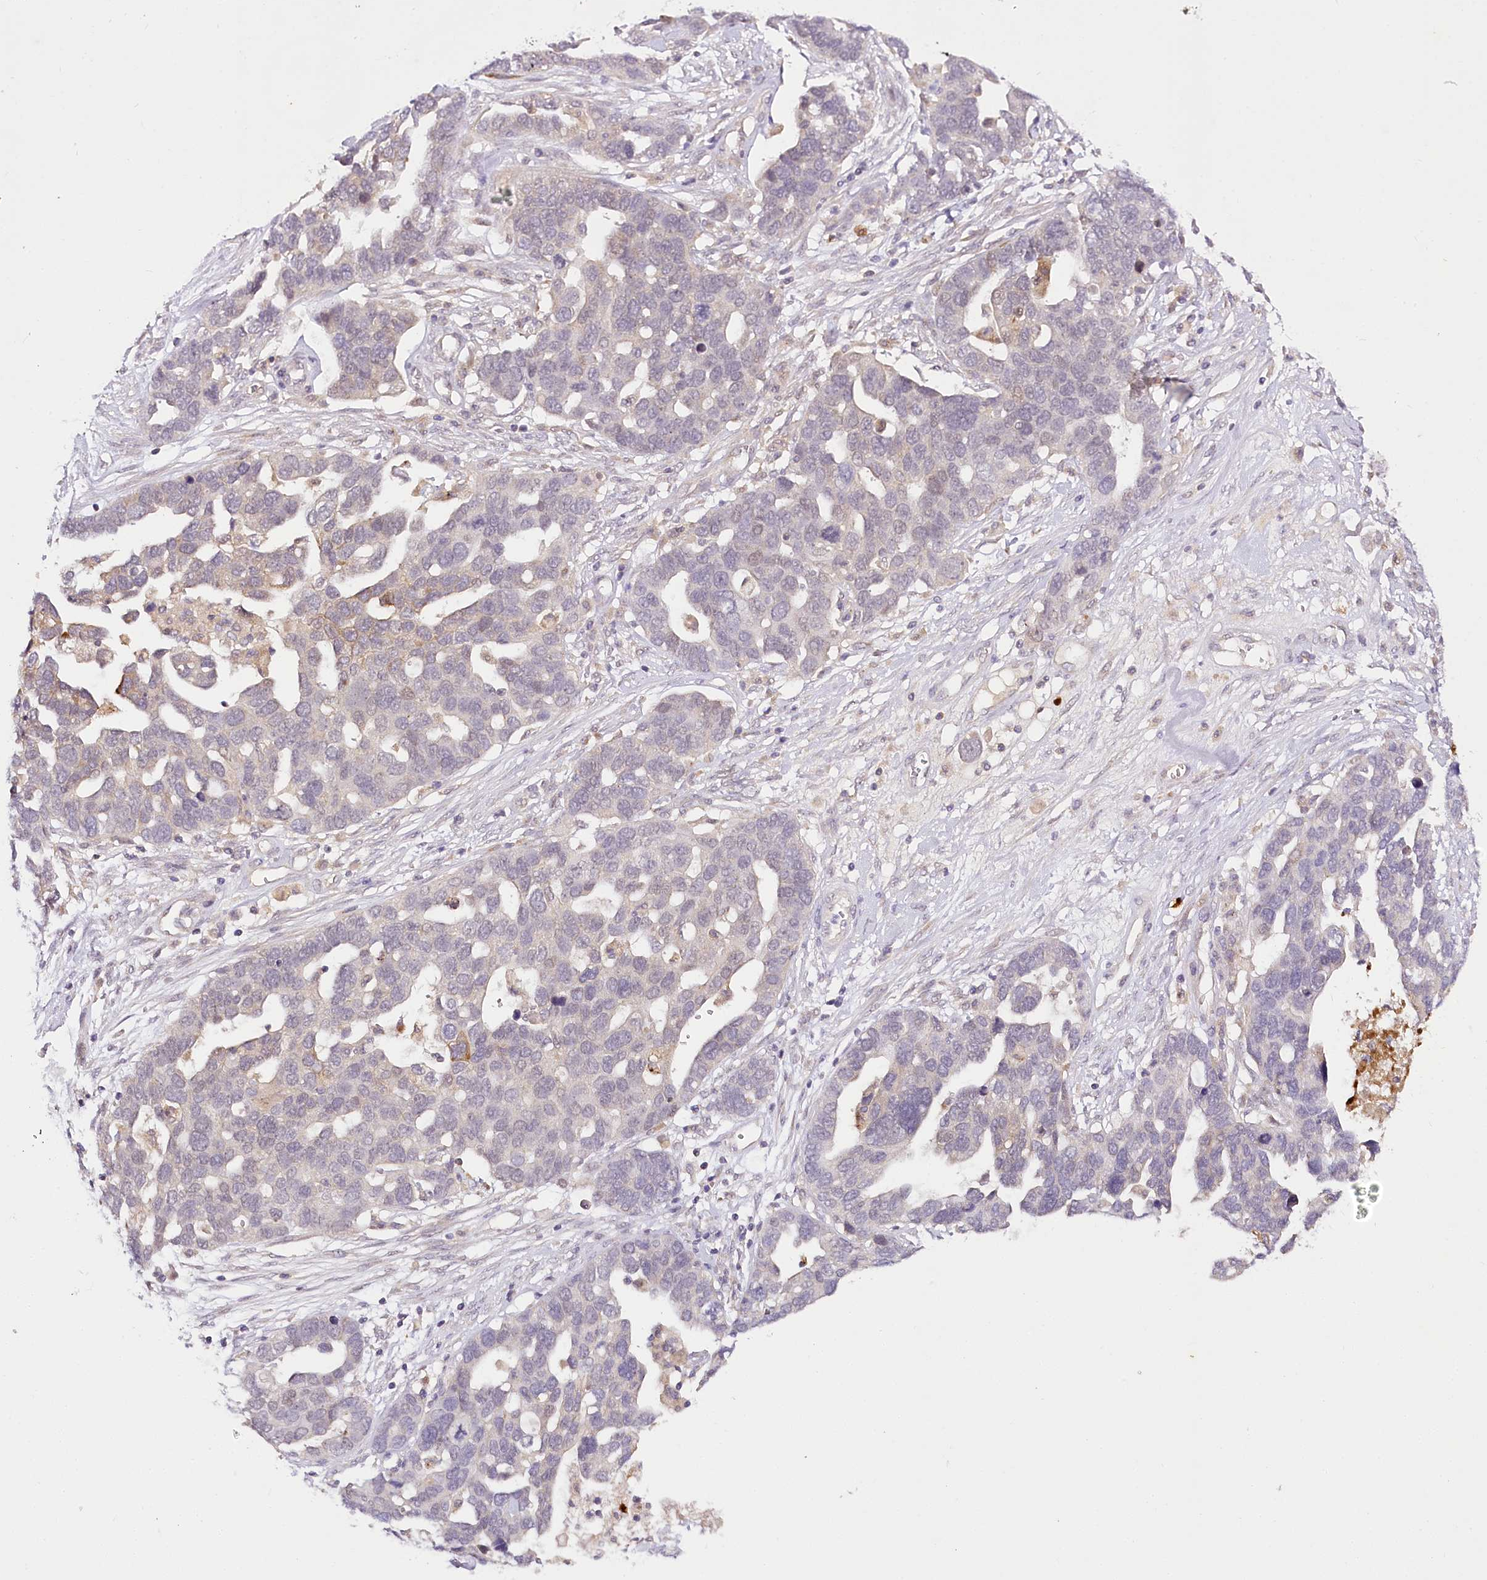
{"staining": {"intensity": "negative", "quantity": "none", "location": "none"}, "tissue": "ovarian cancer", "cell_type": "Tumor cells", "image_type": "cancer", "snomed": [{"axis": "morphology", "description": "Cystadenocarcinoma, serous, NOS"}, {"axis": "topography", "description": "Ovary"}], "caption": "Tumor cells show no significant expression in ovarian serous cystadenocarcinoma. Brightfield microscopy of immunohistochemistry stained with DAB (3,3'-diaminobenzidine) (brown) and hematoxylin (blue), captured at high magnification.", "gene": "VWA5A", "patient": {"sex": "female", "age": 54}}